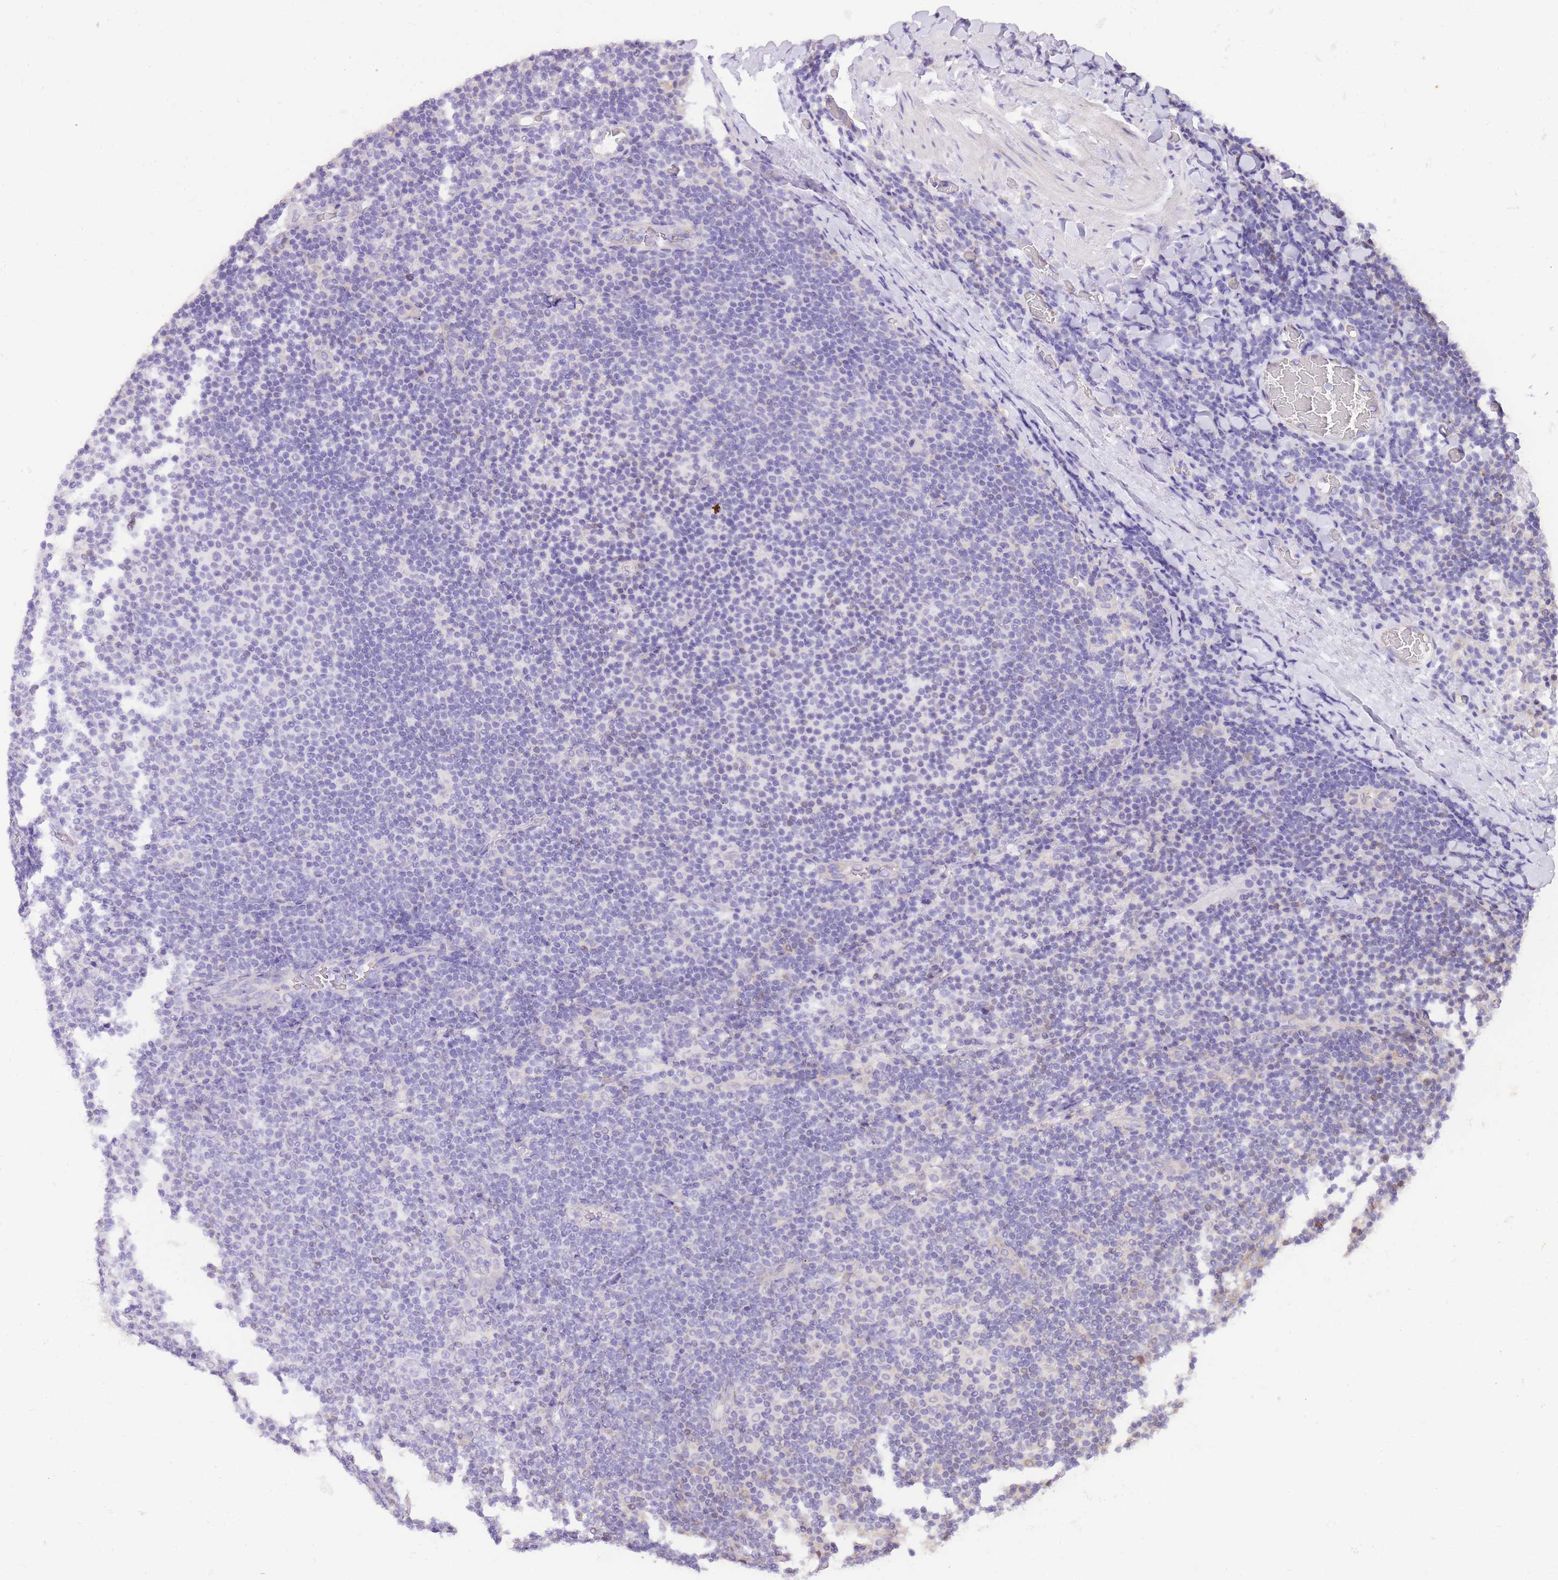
{"staining": {"intensity": "negative", "quantity": "none", "location": "none"}, "tissue": "lymphoma", "cell_type": "Tumor cells", "image_type": "cancer", "snomed": [{"axis": "morphology", "description": "Malignant lymphoma, non-Hodgkin's type, Low grade"}, {"axis": "topography", "description": "Lymph node"}], "caption": "This histopathology image is of malignant lymphoma, non-Hodgkin's type (low-grade) stained with immunohistochemistry (IHC) to label a protein in brown with the nuclei are counter-stained blue. There is no expression in tumor cells.", "gene": "TOPAZ1", "patient": {"sex": "male", "age": 66}}